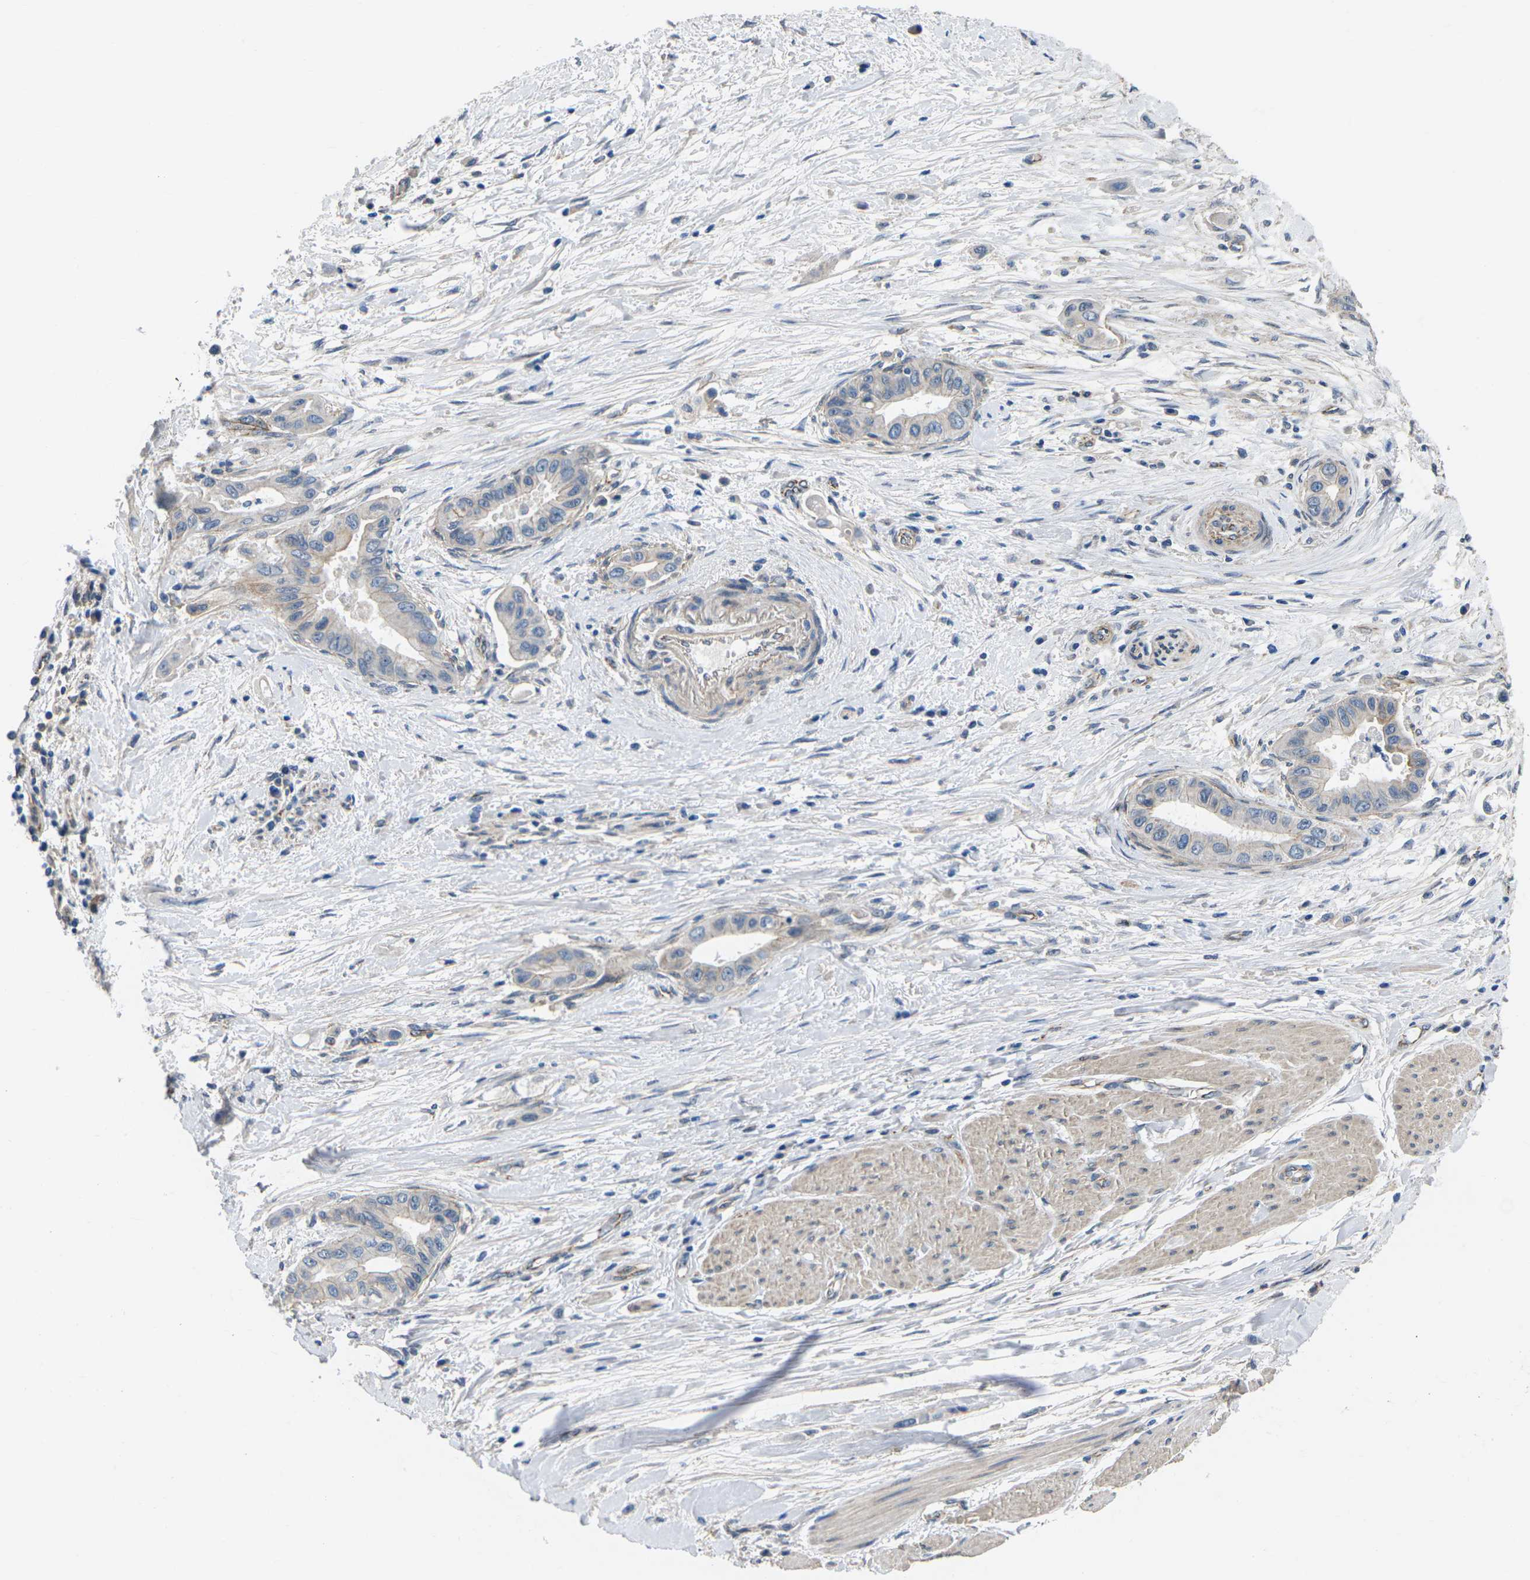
{"staining": {"intensity": "negative", "quantity": "none", "location": "none"}, "tissue": "pancreatic cancer", "cell_type": "Tumor cells", "image_type": "cancer", "snomed": [{"axis": "morphology", "description": "Adenocarcinoma, NOS"}, {"axis": "topography", "description": "Pancreas"}], "caption": "Tumor cells show no significant positivity in pancreatic cancer. (Stains: DAB (3,3'-diaminobenzidine) IHC with hematoxylin counter stain, Microscopy: brightfield microscopy at high magnification).", "gene": "CTNND1", "patient": {"sex": "female", "age": 73}}